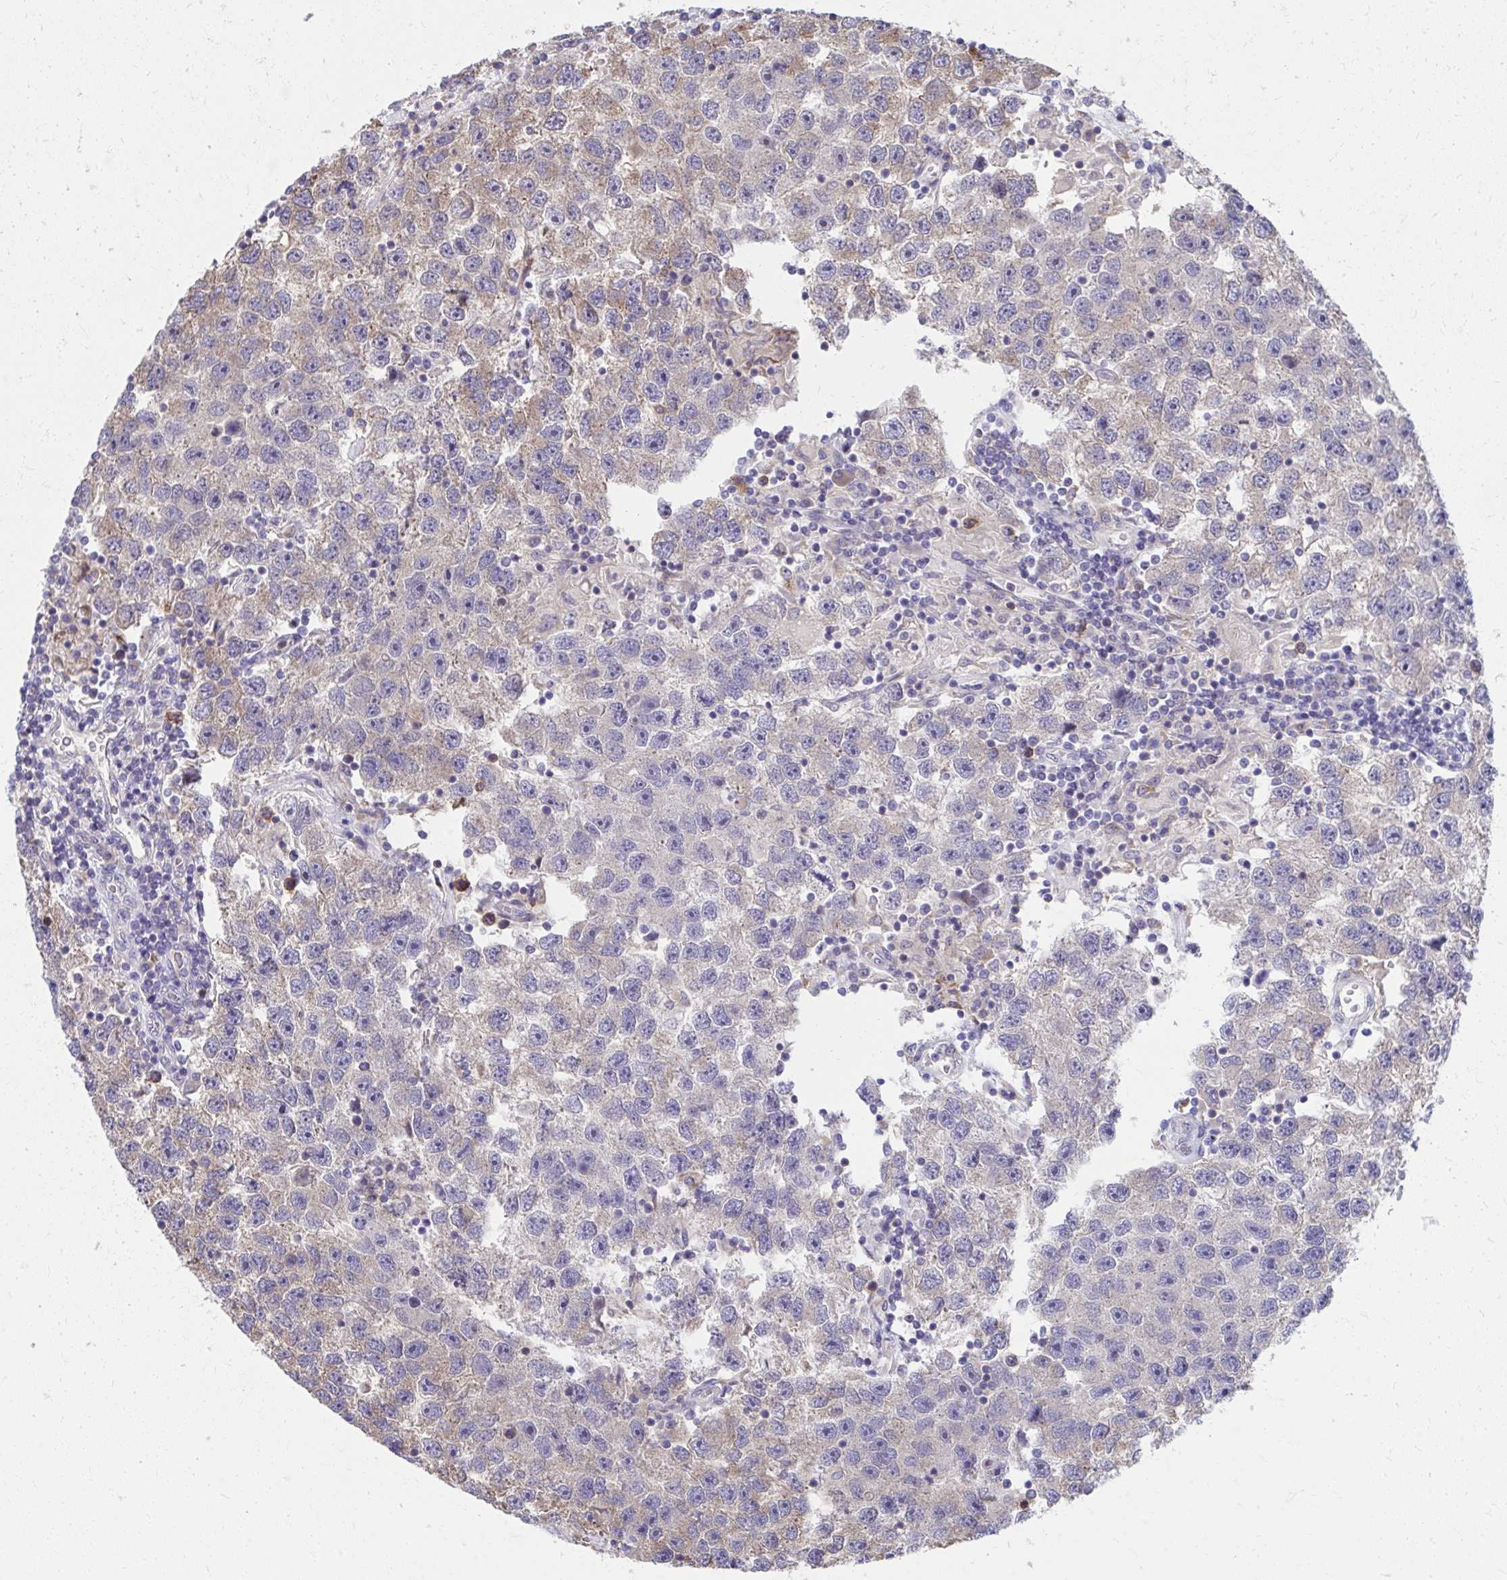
{"staining": {"intensity": "moderate", "quantity": "<25%", "location": "cytoplasmic/membranous"}, "tissue": "testis cancer", "cell_type": "Tumor cells", "image_type": "cancer", "snomed": [{"axis": "morphology", "description": "Seminoma, NOS"}, {"axis": "topography", "description": "Testis"}], "caption": "IHC of human testis seminoma reveals low levels of moderate cytoplasmic/membranous positivity in approximately <25% of tumor cells. (brown staining indicates protein expression, while blue staining denotes nuclei).", "gene": "ZNF778", "patient": {"sex": "male", "age": 26}}